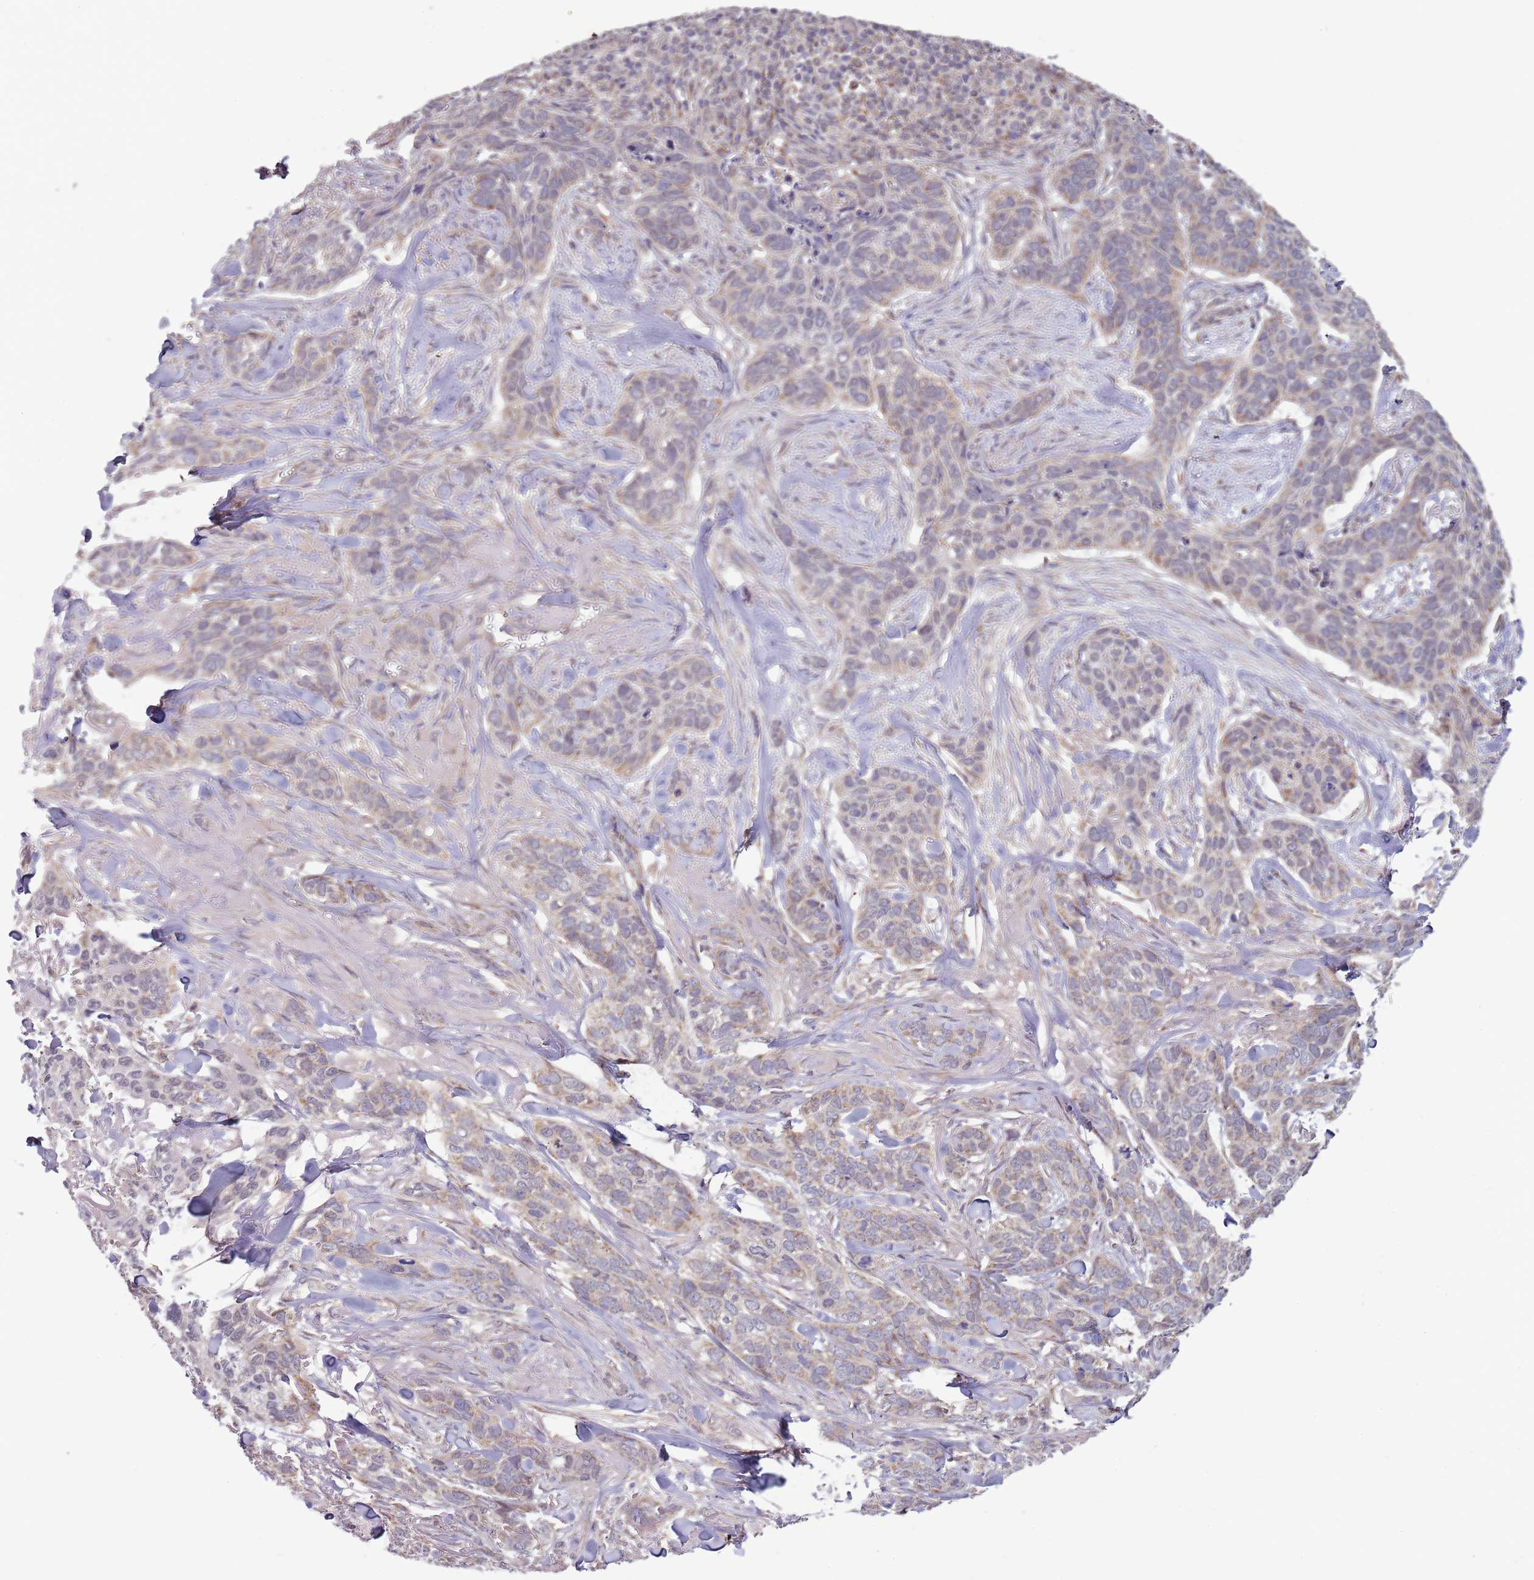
{"staining": {"intensity": "weak", "quantity": "25%-75%", "location": "cytoplasmic/membranous"}, "tissue": "skin cancer", "cell_type": "Tumor cells", "image_type": "cancer", "snomed": [{"axis": "morphology", "description": "Basal cell carcinoma"}, {"axis": "topography", "description": "Skin"}], "caption": "Basal cell carcinoma (skin) stained with IHC demonstrates weak cytoplasmic/membranous expression in approximately 25%-75% of tumor cells.", "gene": "RNF181", "patient": {"sex": "male", "age": 86}}